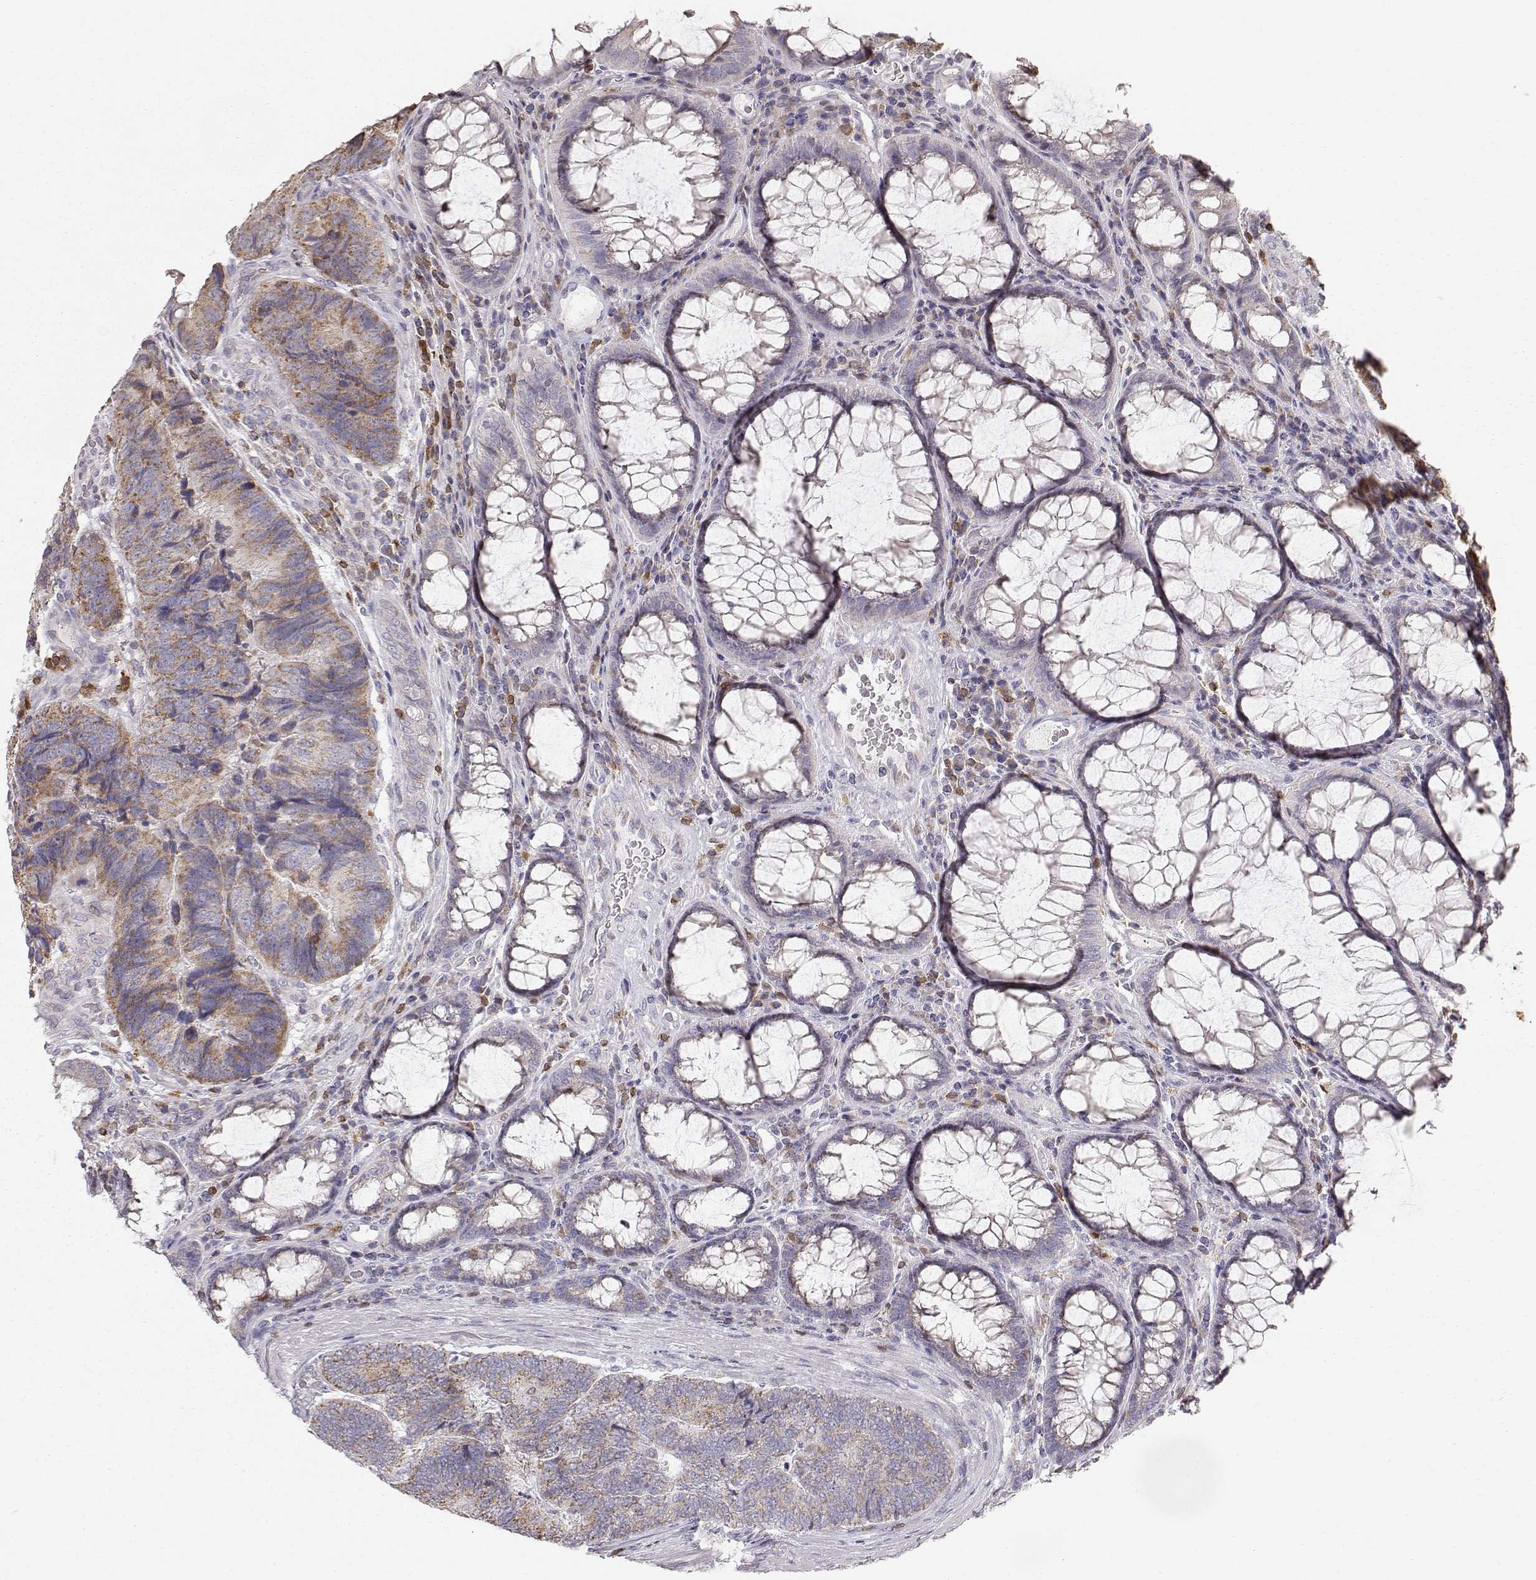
{"staining": {"intensity": "moderate", "quantity": ">75%", "location": "cytoplasmic/membranous"}, "tissue": "colorectal cancer", "cell_type": "Tumor cells", "image_type": "cancer", "snomed": [{"axis": "morphology", "description": "Adenocarcinoma, NOS"}, {"axis": "topography", "description": "Colon"}], "caption": "Brown immunohistochemical staining in colorectal cancer (adenocarcinoma) shows moderate cytoplasmic/membranous positivity in approximately >75% of tumor cells.", "gene": "GRAP2", "patient": {"sex": "female", "age": 67}}